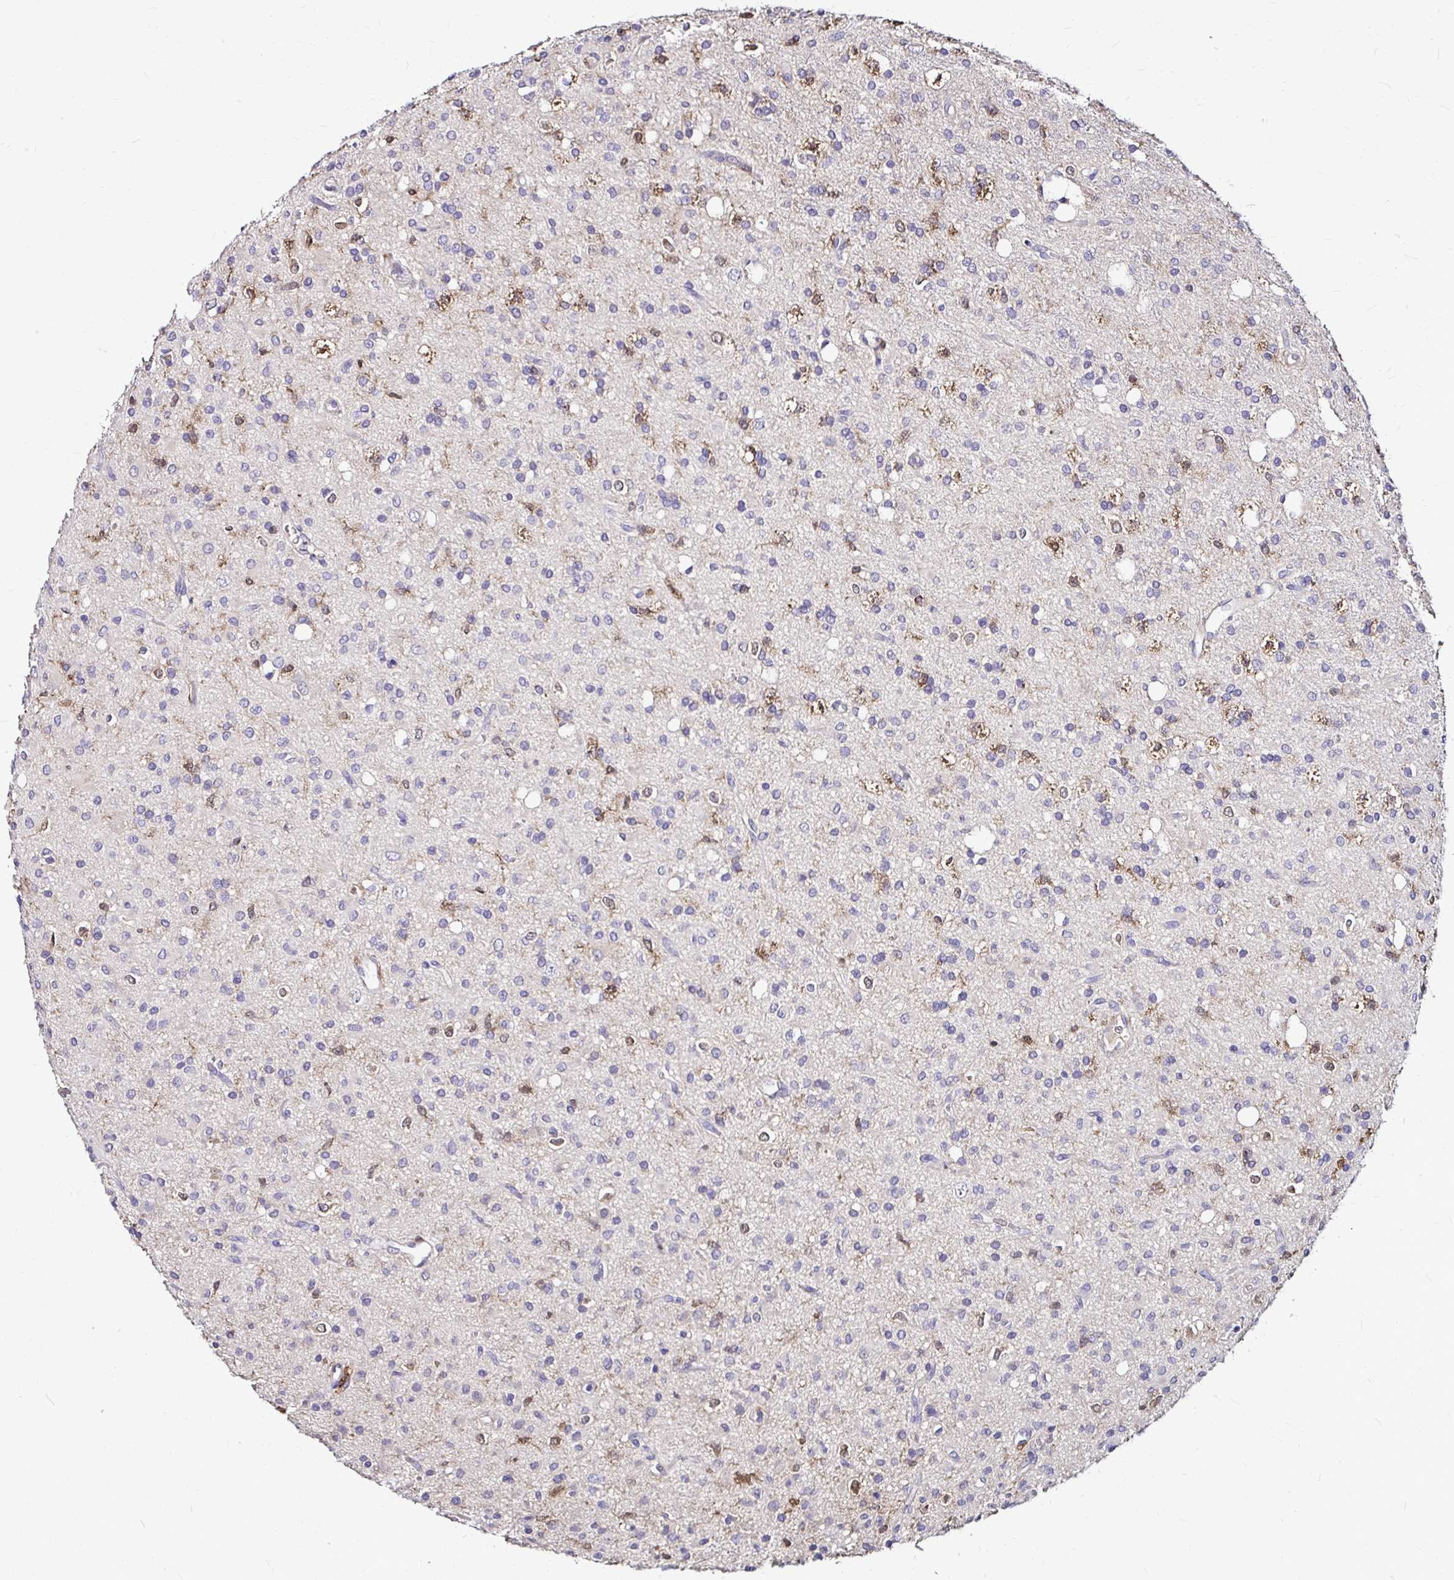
{"staining": {"intensity": "negative", "quantity": "none", "location": "none"}, "tissue": "glioma", "cell_type": "Tumor cells", "image_type": "cancer", "snomed": [{"axis": "morphology", "description": "Glioma, malignant, Low grade"}, {"axis": "topography", "description": "Brain"}], "caption": "Tumor cells show no significant expression in glioma.", "gene": "IDH1", "patient": {"sex": "female", "age": 33}}